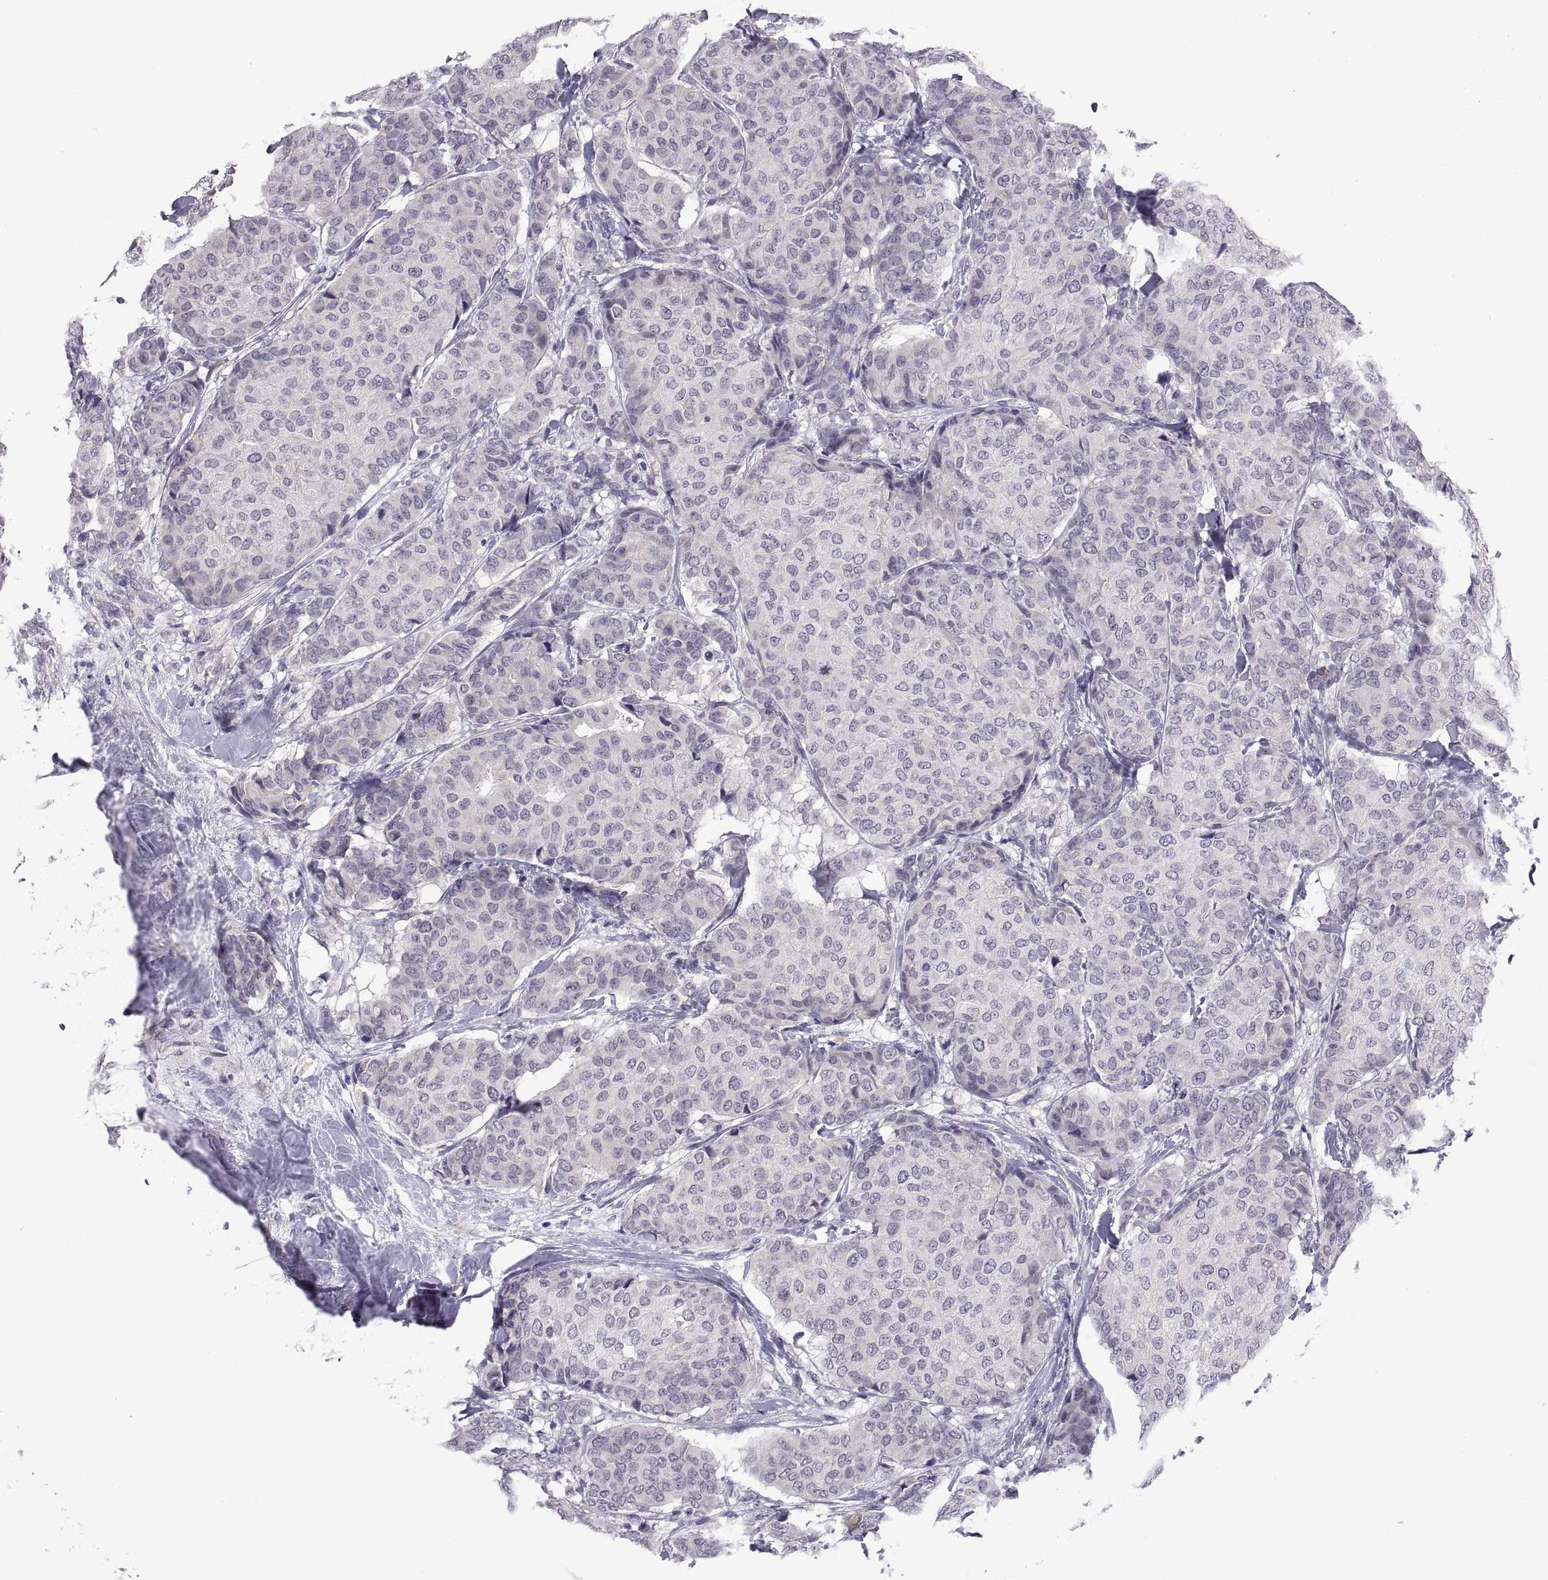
{"staining": {"intensity": "negative", "quantity": "none", "location": "none"}, "tissue": "breast cancer", "cell_type": "Tumor cells", "image_type": "cancer", "snomed": [{"axis": "morphology", "description": "Duct carcinoma"}, {"axis": "topography", "description": "Breast"}], "caption": "The photomicrograph displays no significant expression in tumor cells of breast cancer. (Immunohistochemistry (ihc), brightfield microscopy, high magnification).", "gene": "PKP1", "patient": {"sex": "female", "age": 75}}